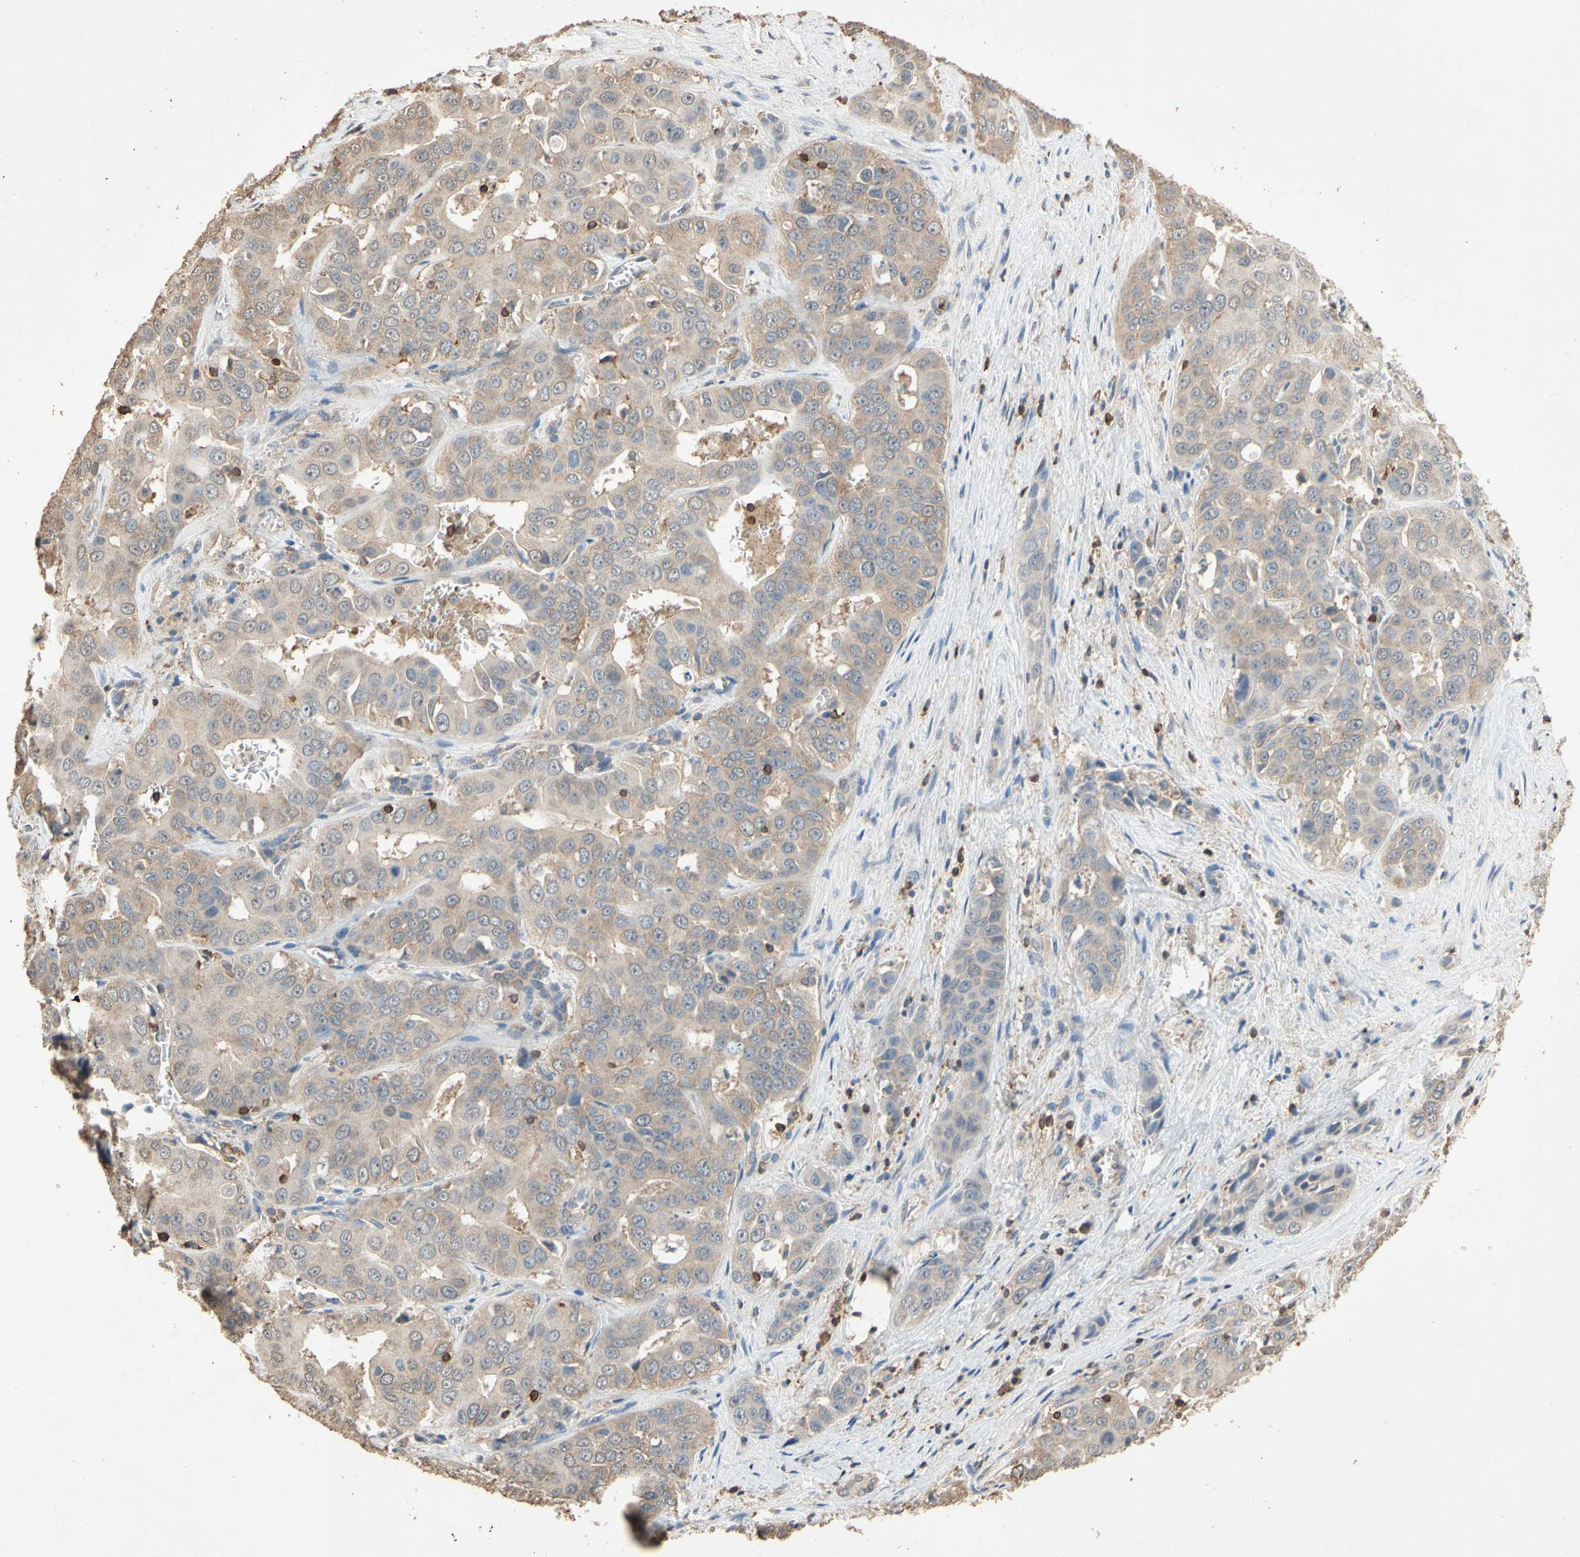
{"staining": {"intensity": "weak", "quantity": "25%-75%", "location": "cytoplasmic/membranous"}, "tissue": "liver cancer", "cell_type": "Tumor cells", "image_type": "cancer", "snomed": [{"axis": "morphology", "description": "Cholangiocarcinoma"}, {"axis": "topography", "description": "Liver"}], "caption": "The photomicrograph displays staining of cholangiocarcinoma (liver), revealing weak cytoplasmic/membranous protein expression (brown color) within tumor cells.", "gene": "MAP3K10", "patient": {"sex": "female", "age": 52}}